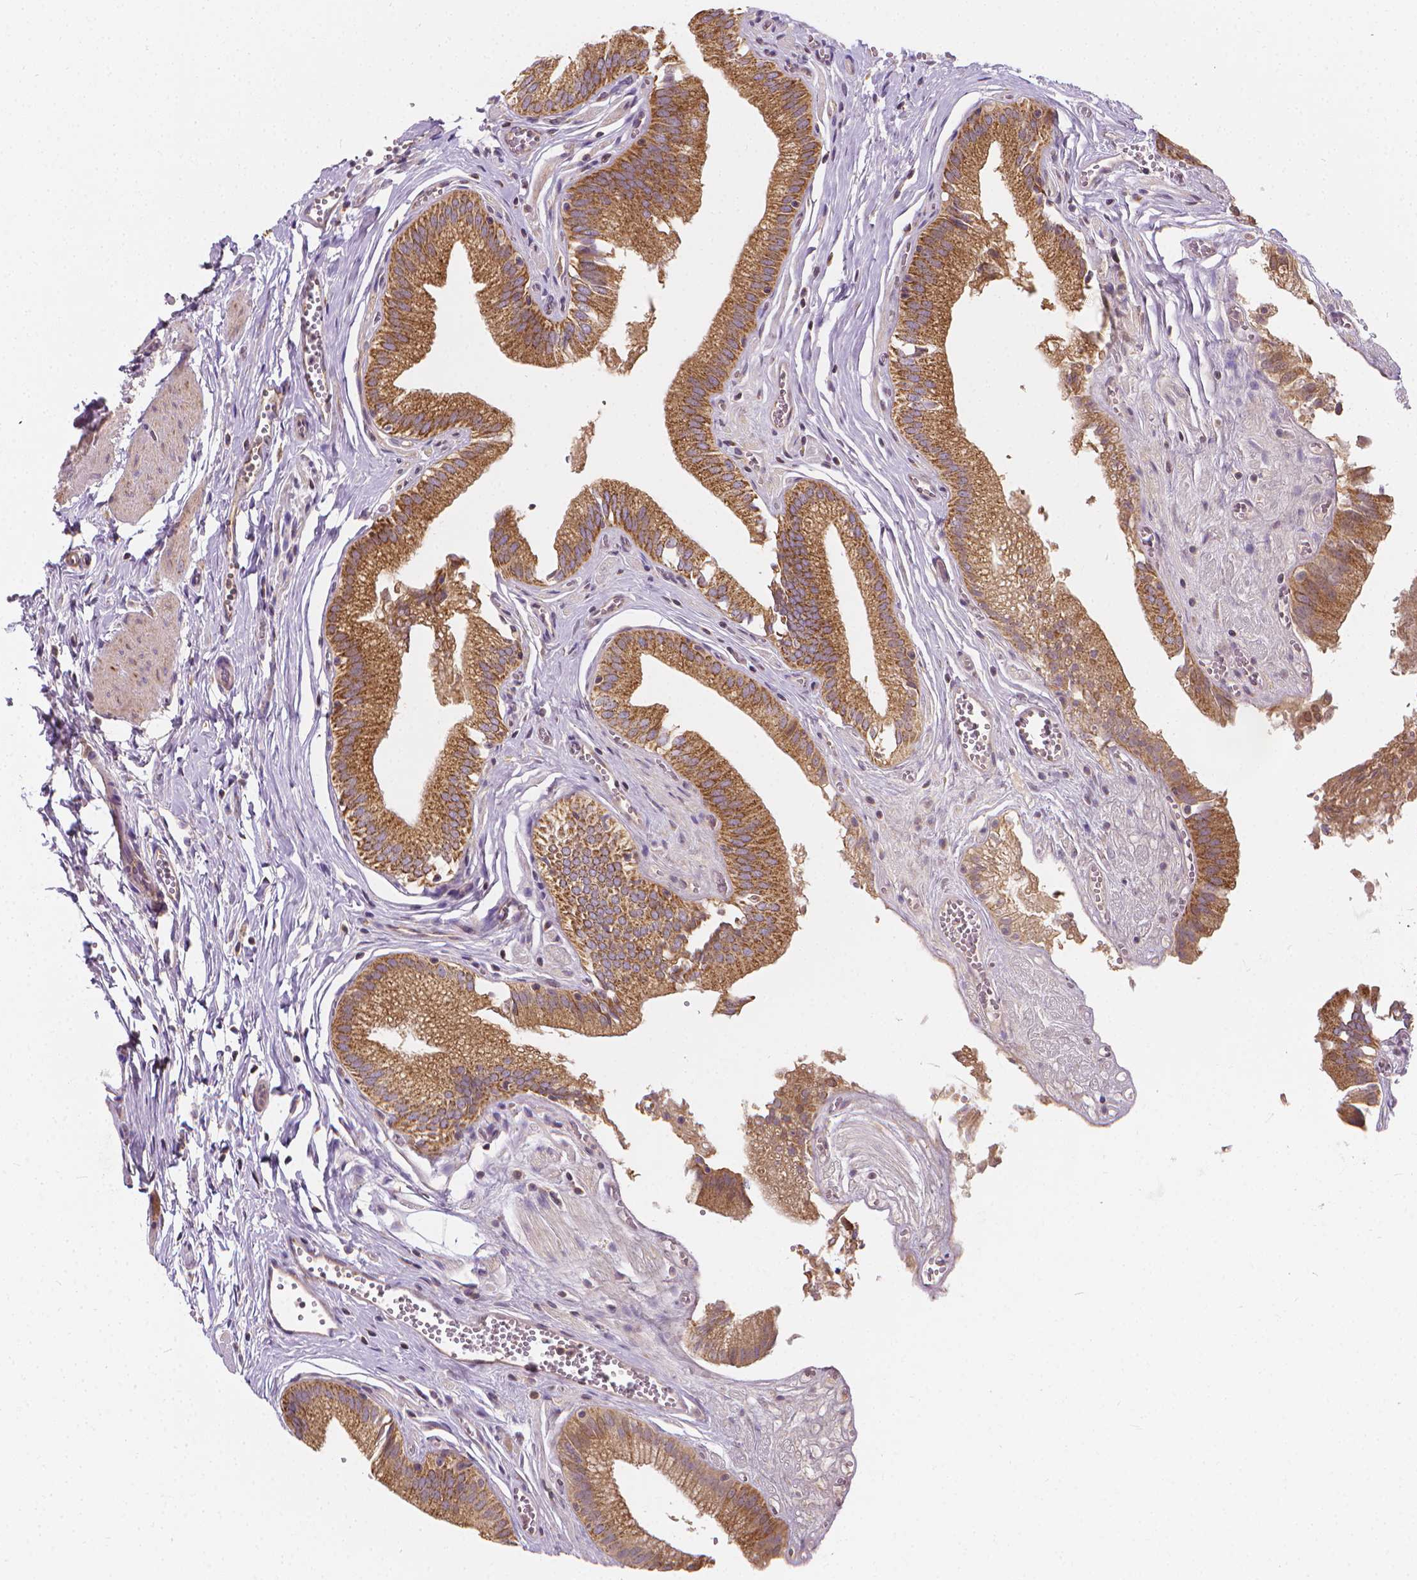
{"staining": {"intensity": "strong", "quantity": ">75%", "location": "cytoplasmic/membranous"}, "tissue": "gallbladder", "cell_type": "Glandular cells", "image_type": "normal", "snomed": [{"axis": "morphology", "description": "Normal tissue, NOS"}, {"axis": "topography", "description": "Gallbladder"}, {"axis": "topography", "description": "Peripheral nerve tissue"}], "caption": "Approximately >75% of glandular cells in unremarkable gallbladder display strong cytoplasmic/membranous protein expression as visualized by brown immunohistochemical staining.", "gene": "SNCAIP", "patient": {"sex": "male", "age": 17}}